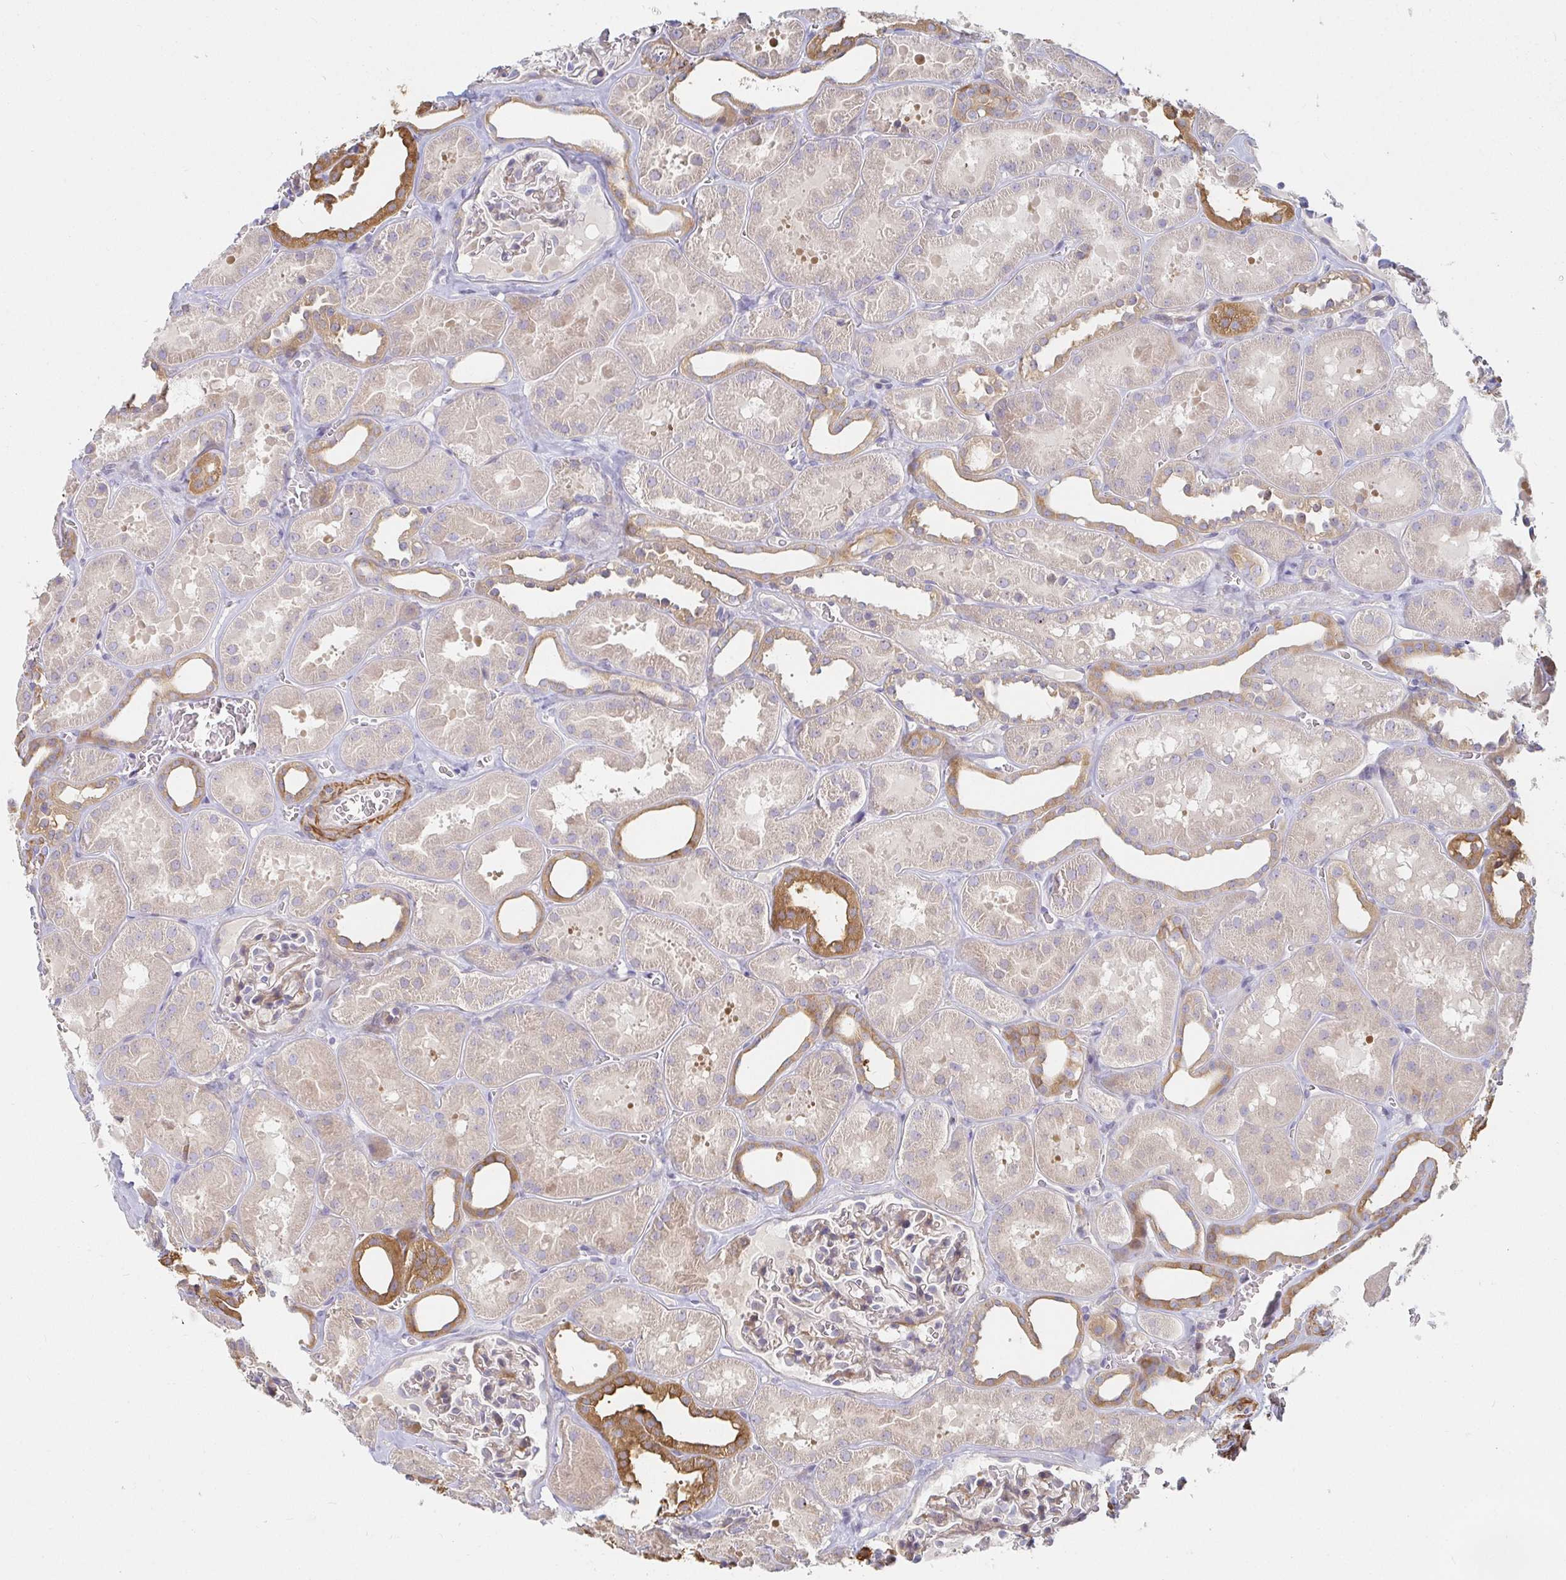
{"staining": {"intensity": "weak", "quantity": "25%-75%", "location": "cytoplasmic/membranous"}, "tissue": "kidney", "cell_type": "Cells in glomeruli", "image_type": "normal", "snomed": [{"axis": "morphology", "description": "Normal tissue, NOS"}, {"axis": "topography", "description": "Kidney"}], "caption": "Immunohistochemistry (IHC) (DAB) staining of unremarkable kidney displays weak cytoplasmic/membranous protein expression in approximately 25%-75% of cells in glomeruli.", "gene": "SSH2", "patient": {"sex": "female", "age": 41}}